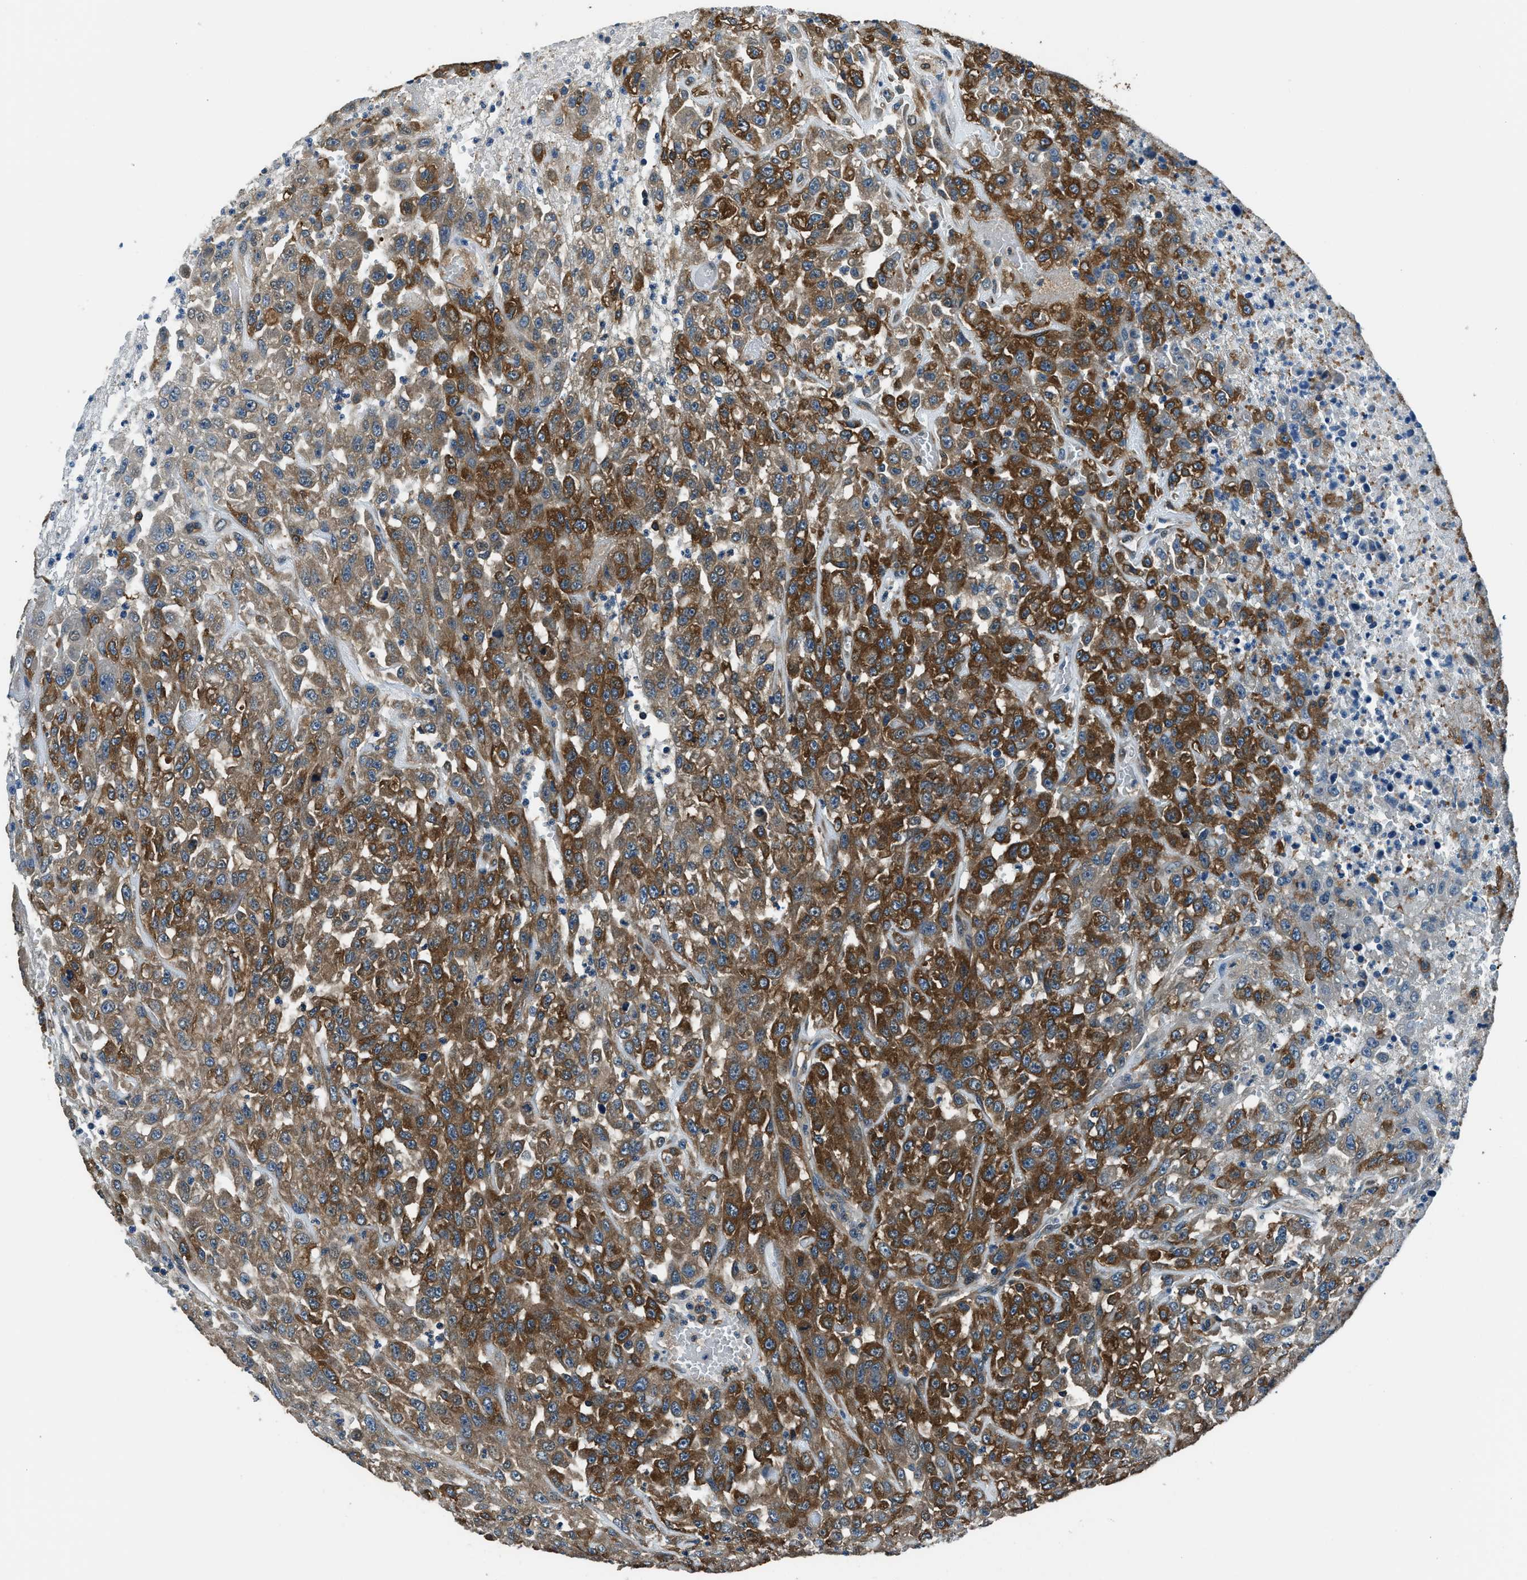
{"staining": {"intensity": "strong", "quantity": ">75%", "location": "cytoplasmic/membranous"}, "tissue": "urothelial cancer", "cell_type": "Tumor cells", "image_type": "cancer", "snomed": [{"axis": "morphology", "description": "Urothelial carcinoma, High grade"}, {"axis": "topography", "description": "Urinary bladder"}], "caption": "Human high-grade urothelial carcinoma stained with a protein marker reveals strong staining in tumor cells.", "gene": "ARFGAP2", "patient": {"sex": "male", "age": 46}}